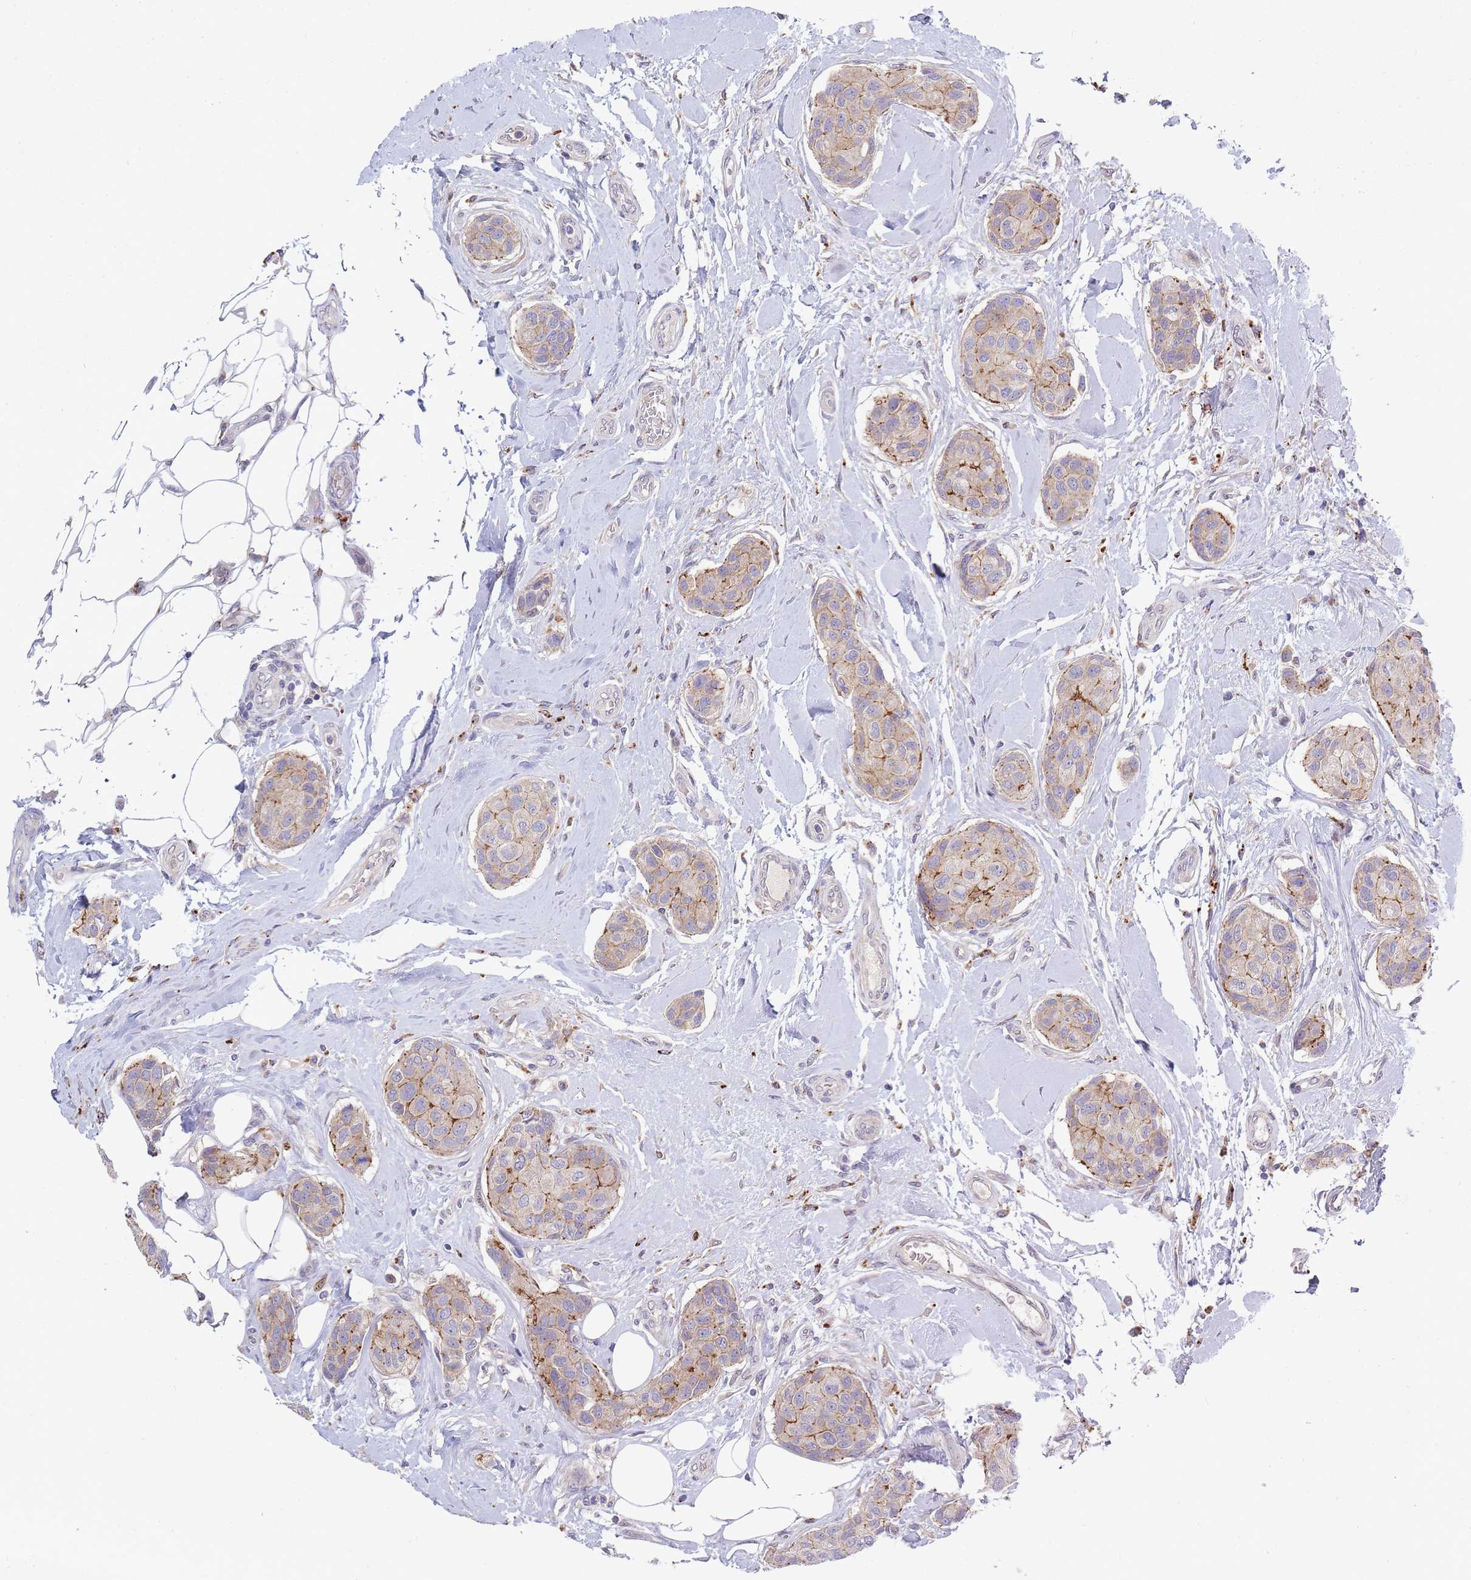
{"staining": {"intensity": "weak", "quantity": "<25%", "location": "cytoplasmic/membranous"}, "tissue": "breast cancer", "cell_type": "Tumor cells", "image_type": "cancer", "snomed": [{"axis": "morphology", "description": "Duct carcinoma"}, {"axis": "topography", "description": "Breast"}, {"axis": "topography", "description": "Lymph node"}], "caption": "DAB (3,3'-diaminobenzidine) immunohistochemical staining of human breast invasive ductal carcinoma shows no significant positivity in tumor cells.", "gene": "TRIM61", "patient": {"sex": "female", "age": 80}}